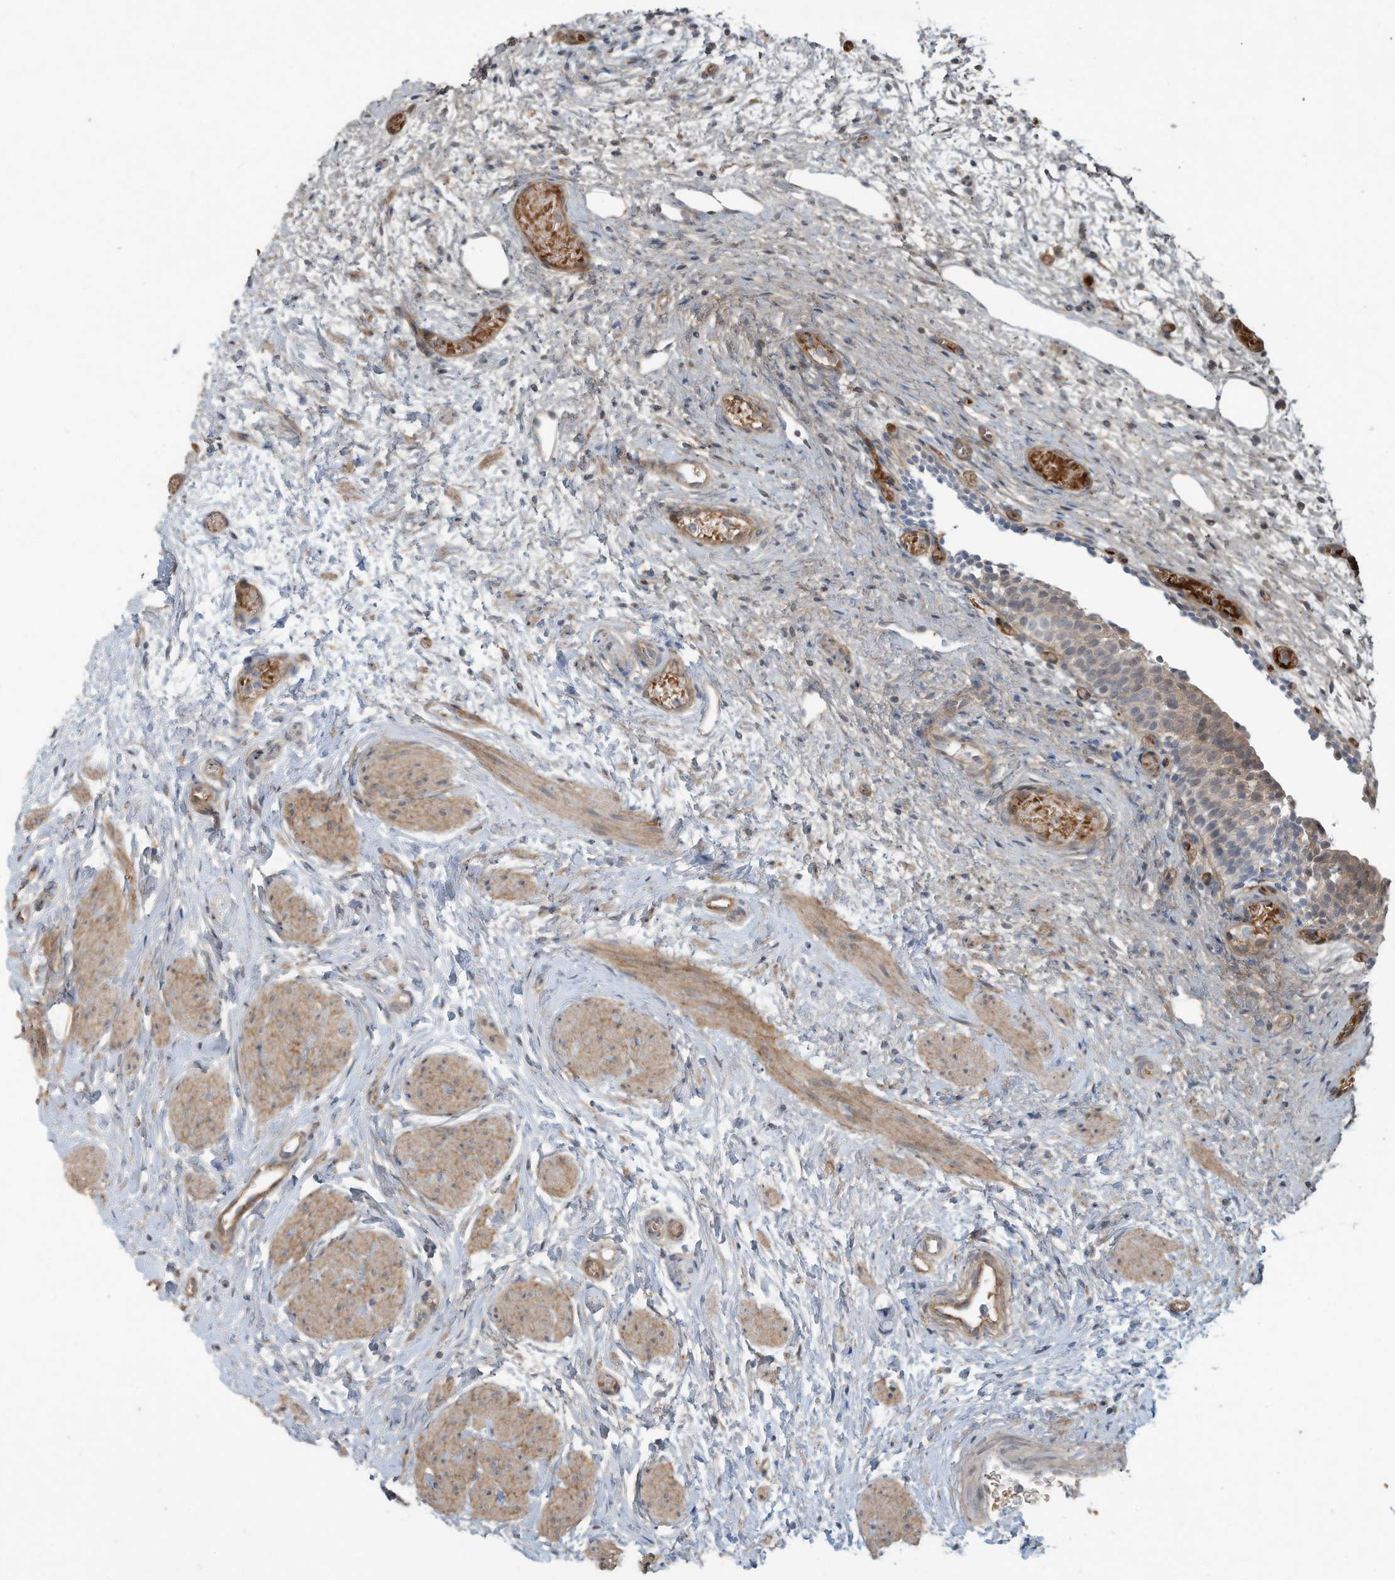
{"staining": {"intensity": "weak", "quantity": ">75%", "location": "cytoplasmic/membranous,nuclear"}, "tissue": "urinary bladder", "cell_type": "Urothelial cells", "image_type": "normal", "snomed": [{"axis": "morphology", "description": "Normal tissue, NOS"}, {"axis": "topography", "description": "Urinary bladder"}], "caption": "A high-resolution histopathology image shows immunohistochemistry (IHC) staining of unremarkable urinary bladder, which exhibits weak cytoplasmic/membranous,nuclear positivity in about >75% of urothelial cells. Nuclei are stained in blue.", "gene": "ERI2", "patient": {"sex": "male", "age": 1}}